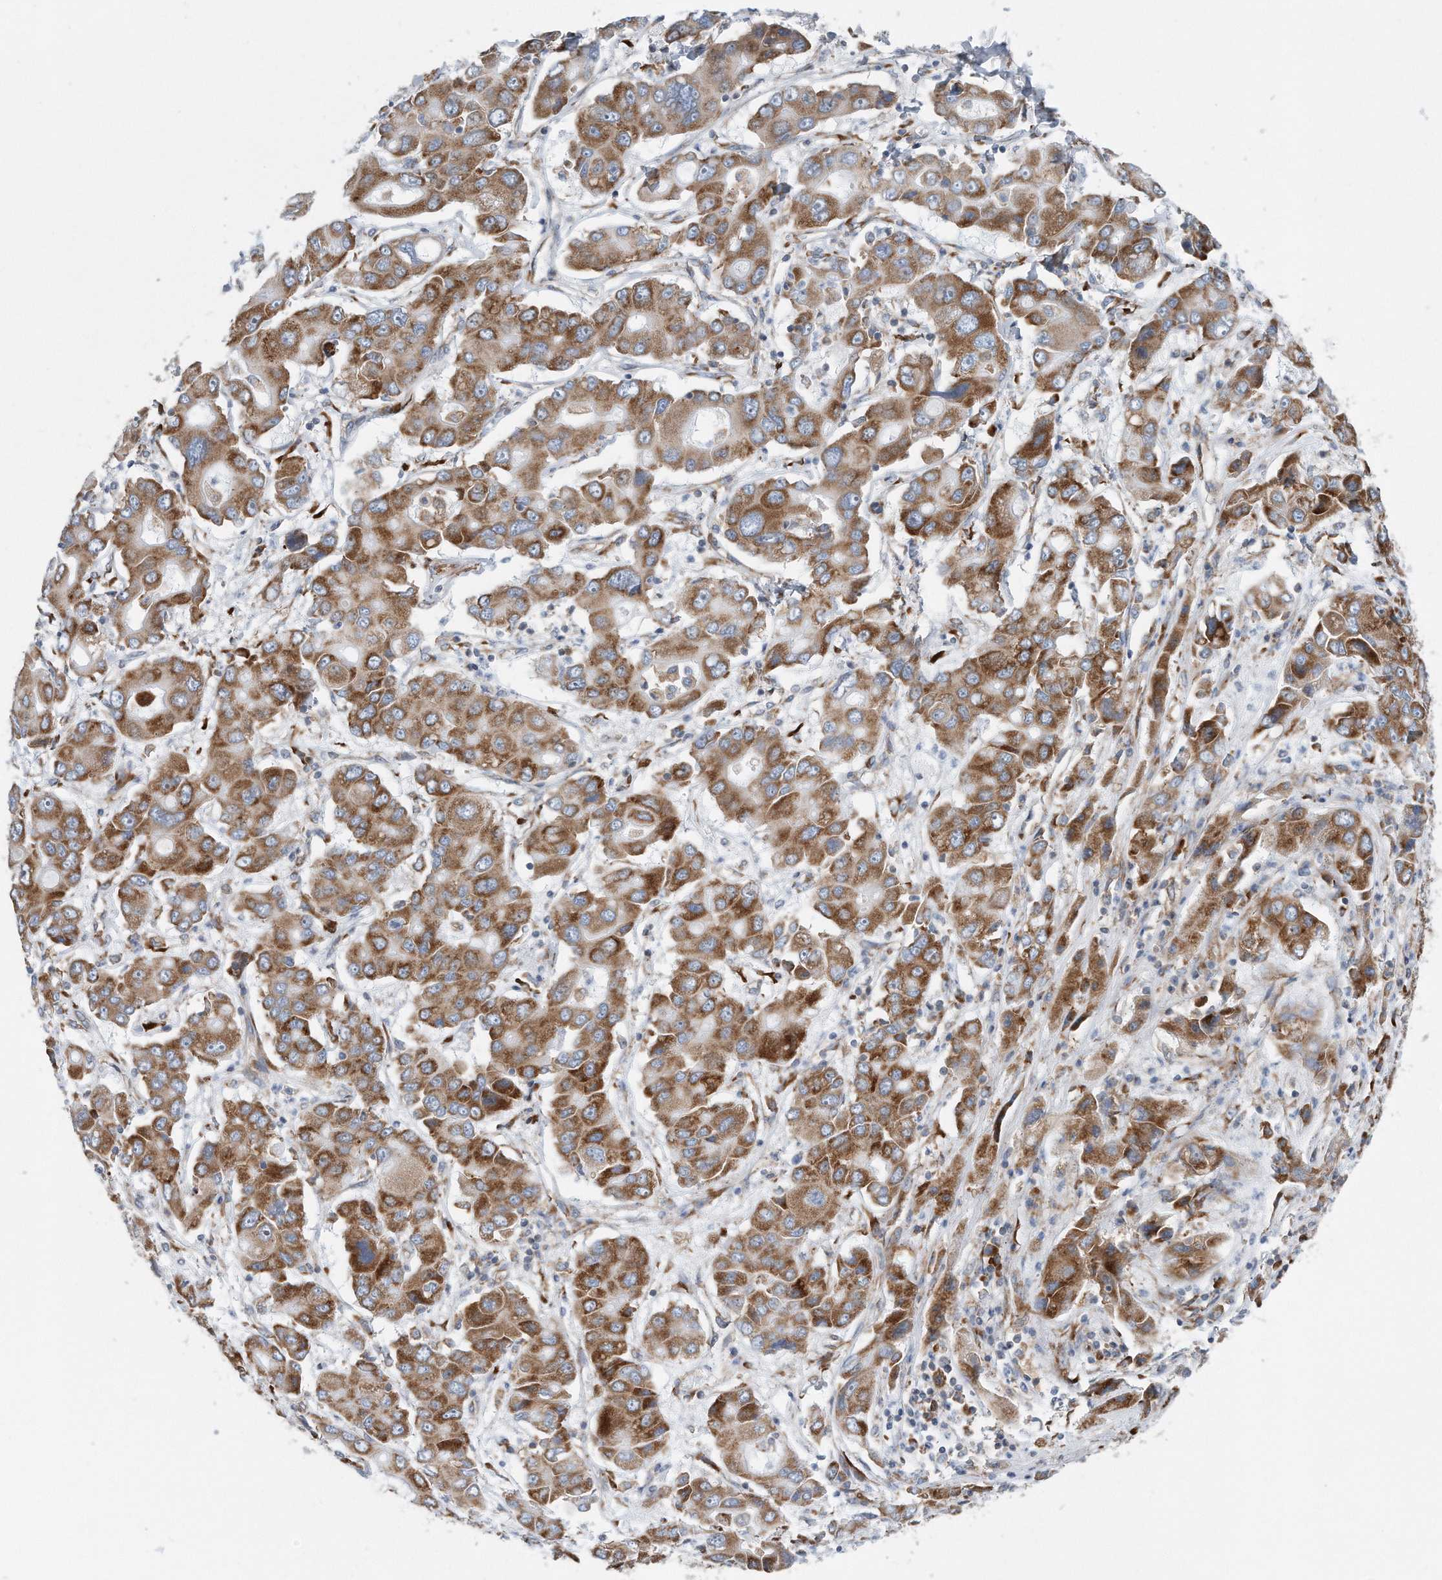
{"staining": {"intensity": "moderate", "quantity": ">75%", "location": "cytoplasmic/membranous"}, "tissue": "liver cancer", "cell_type": "Tumor cells", "image_type": "cancer", "snomed": [{"axis": "morphology", "description": "Cholangiocarcinoma"}, {"axis": "topography", "description": "Liver"}], "caption": "IHC (DAB) staining of human liver cholangiocarcinoma exhibits moderate cytoplasmic/membranous protein staining in about >75% of tumor cells.", "gene": "RPL26L1", "patient": {"sex": "male", "age": 67}}